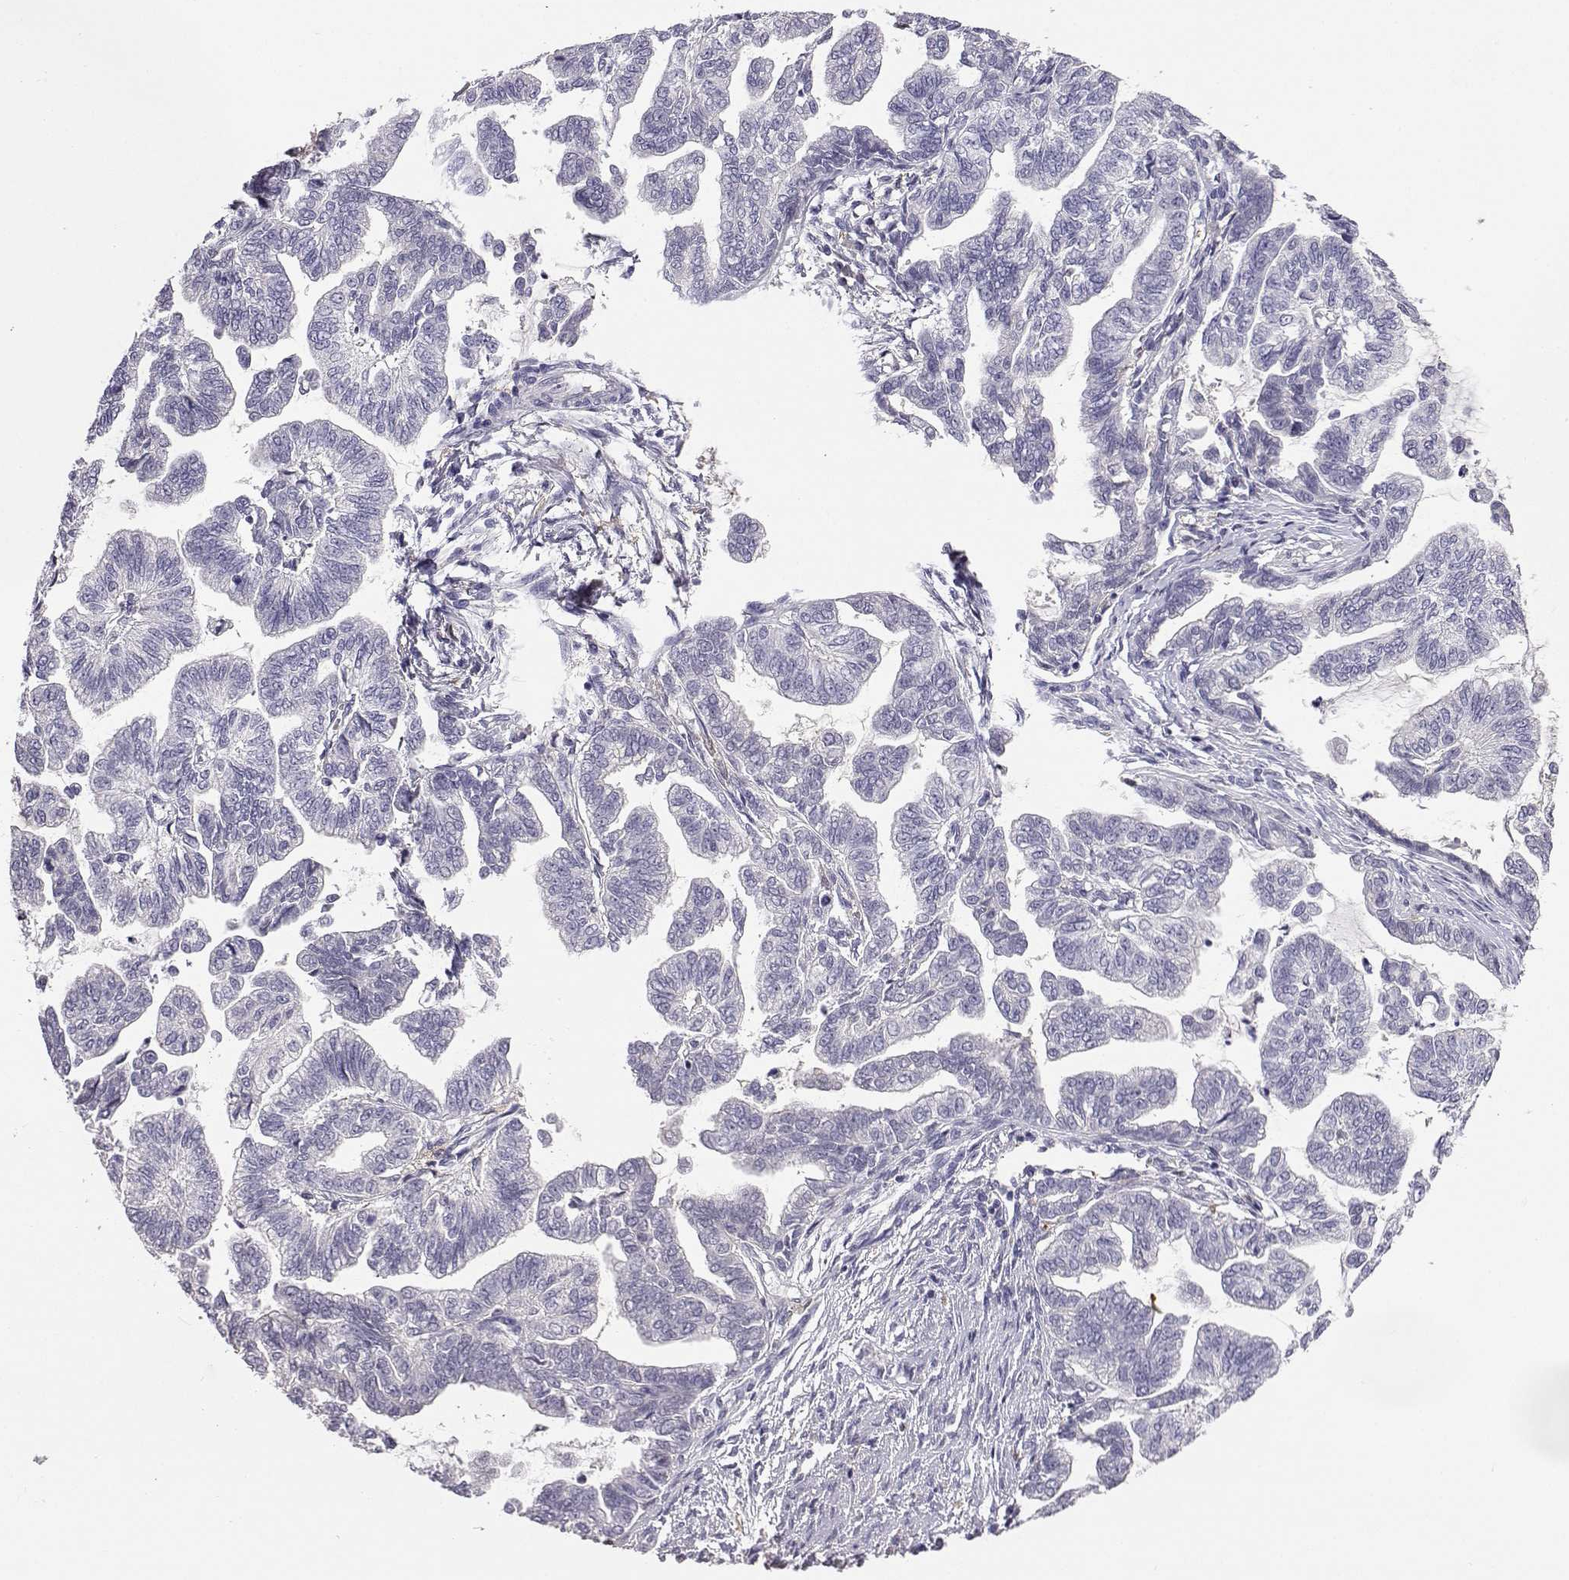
{"staining": {"intensity": "negative", "quantity": "none", "location": "none"}, "tissue": "stomach cancer", "cell_type": "Tumor cells", "image_type": "cancer", "snomed": [{"axis": "morphology", "description": "Adenocarcinoma, NOS"}, {"axis": "topography", "description": "Stomach"}], "caption": "The immunohistochemistry (IHC) micrograph has no significant positivity in tumor cells of stomach cancer (adenocarcinoma) tissue.", "gene": "AKR1B1", "patient": {"sex": "male", "age": 83}}